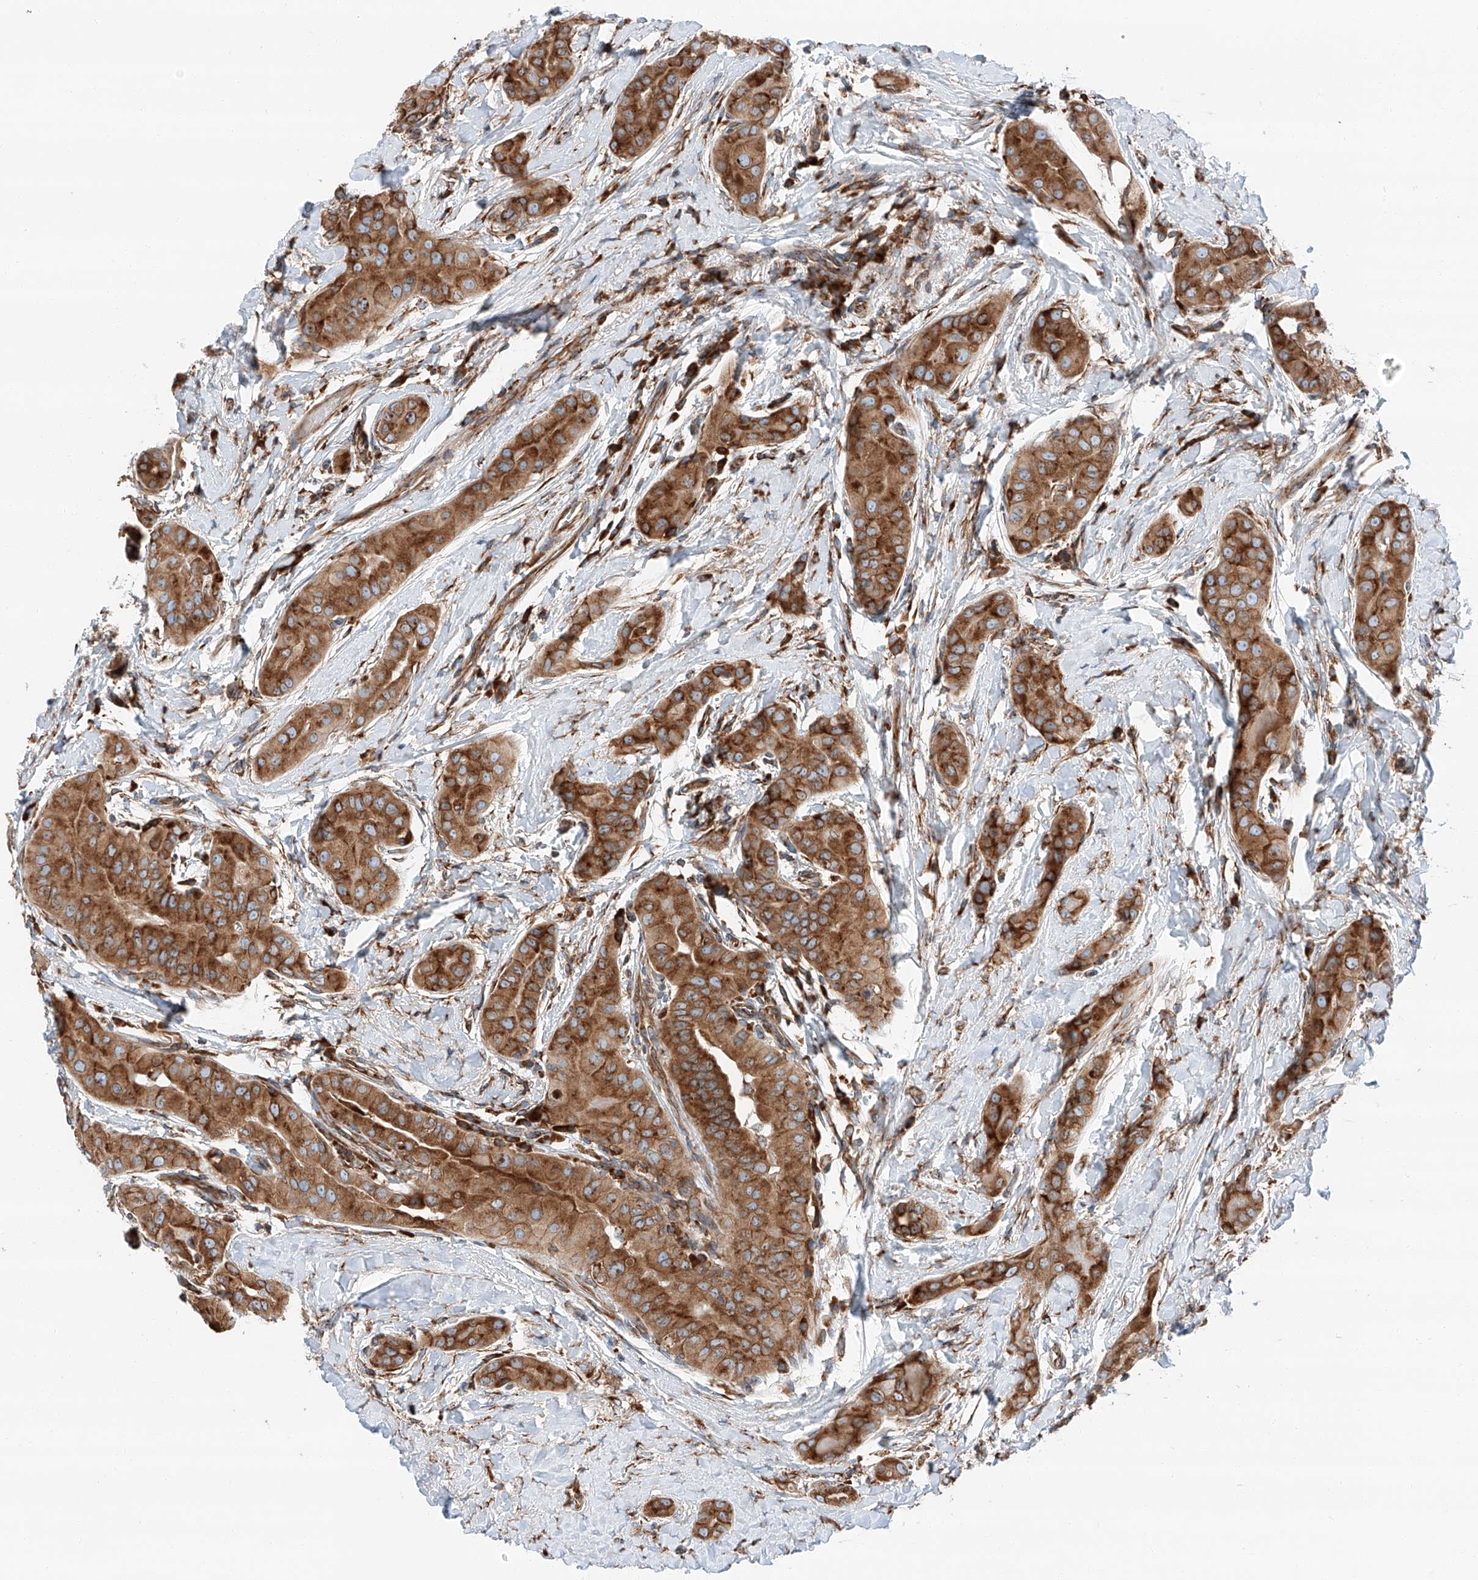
{"staining": {"intensity": "moderate", "quantity": ">75%", "location": "cytoplasmic/membranous"}, "tissue": "thyroid cancer", "cell_type": "Tumor cells", "image_type": "cancer", "snomed": [{"axis": "morphology", "description": "Papillary adenocarcinoma, NOS"}, {"axis": "topography", "description": "Thyroid gland"}], "caption": "Protein expression analysis of thyroid cancer shows moderate cytoplasmic/membranous staining in about >75% of tumor cells. (DAB IHC, brown staining for protein, blue staining for nuclei).", "gene": "ZC3H15", "patient": {"sex": "male", "age": 33}}